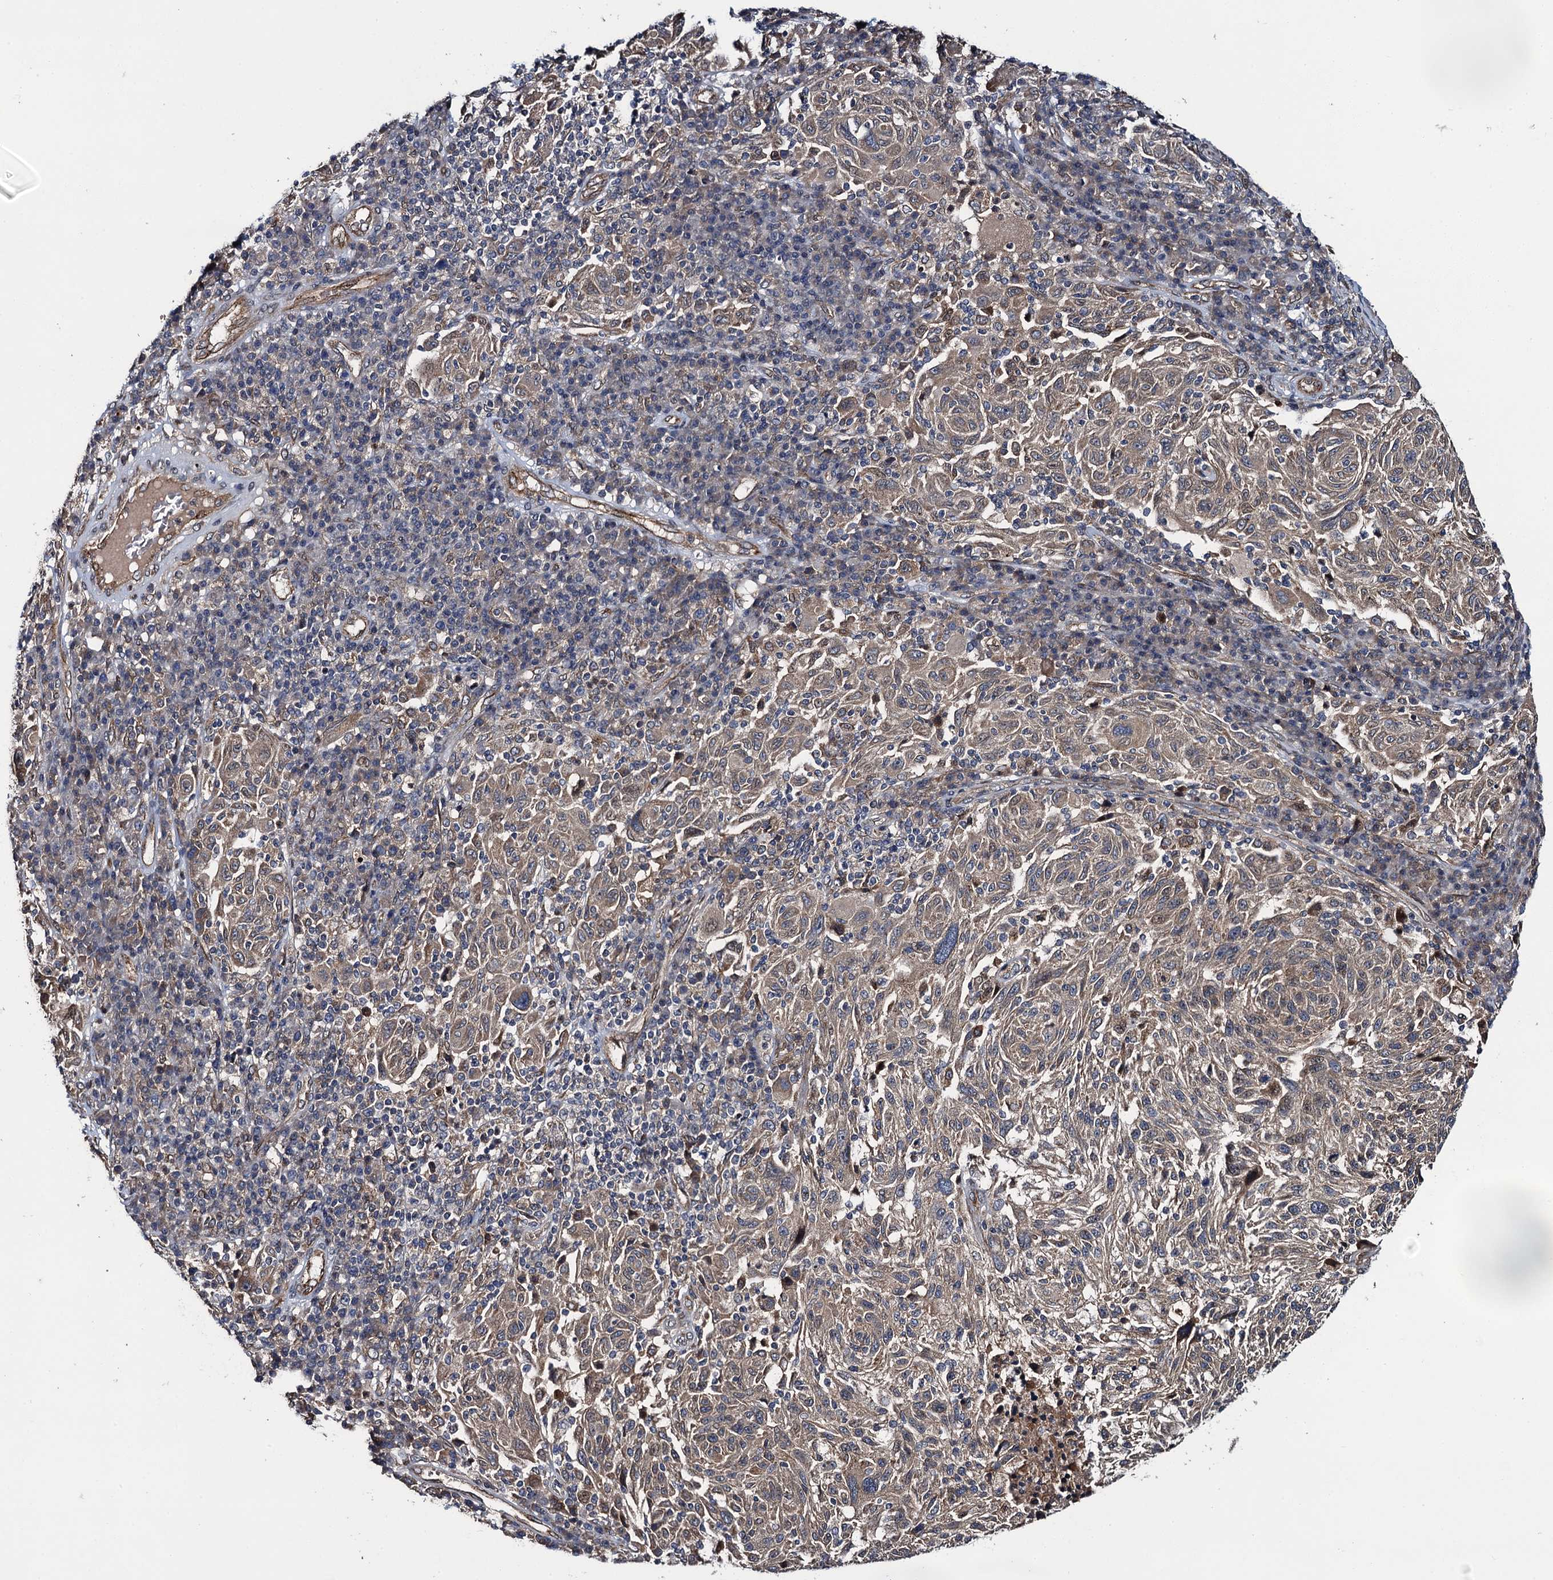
{"staining": {"intensity": "moderate", "quantity": ">75%", "location": "cytoplasmic/membranous"}, "tissue": "melanoma", "cell_type": "Tumor cells", "image_type": "cancer", "snomed": [{"axis": "morphology", "description": "Malignant melanoma, NOS"}, {"axis": "topography", "description": "Skin"}], "caption": "The micrograph shows immunohistochemical staining of malignant melanoma. There is moderate cytoplasmic/membranous positivity is seen in approximately >75% of tumor cells.", "gene": "EVX2", "patient": {"sex": "male", "age": 53}}